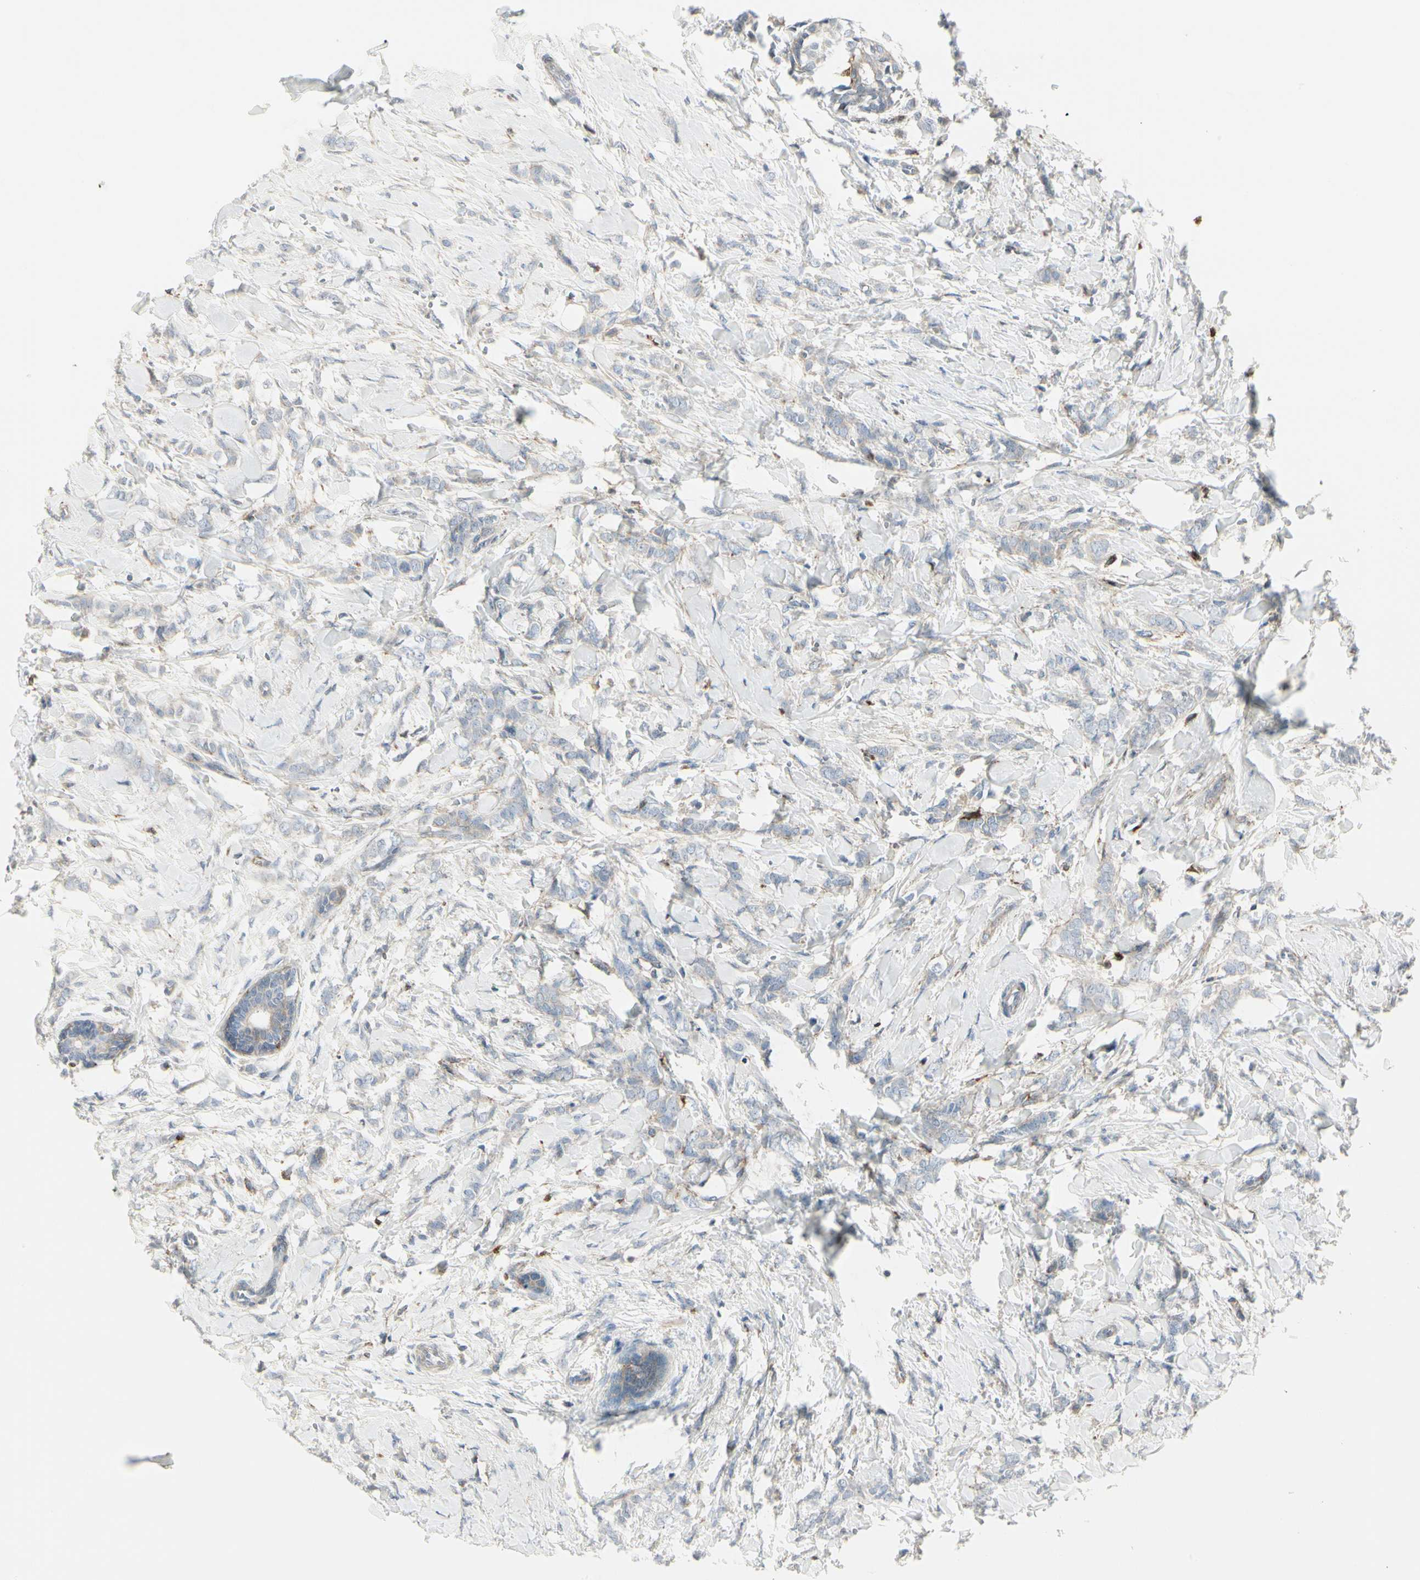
{"staining": {"intensity": "weak", "quantity": "<25%", "location": "cytoplasmic/membranous"}, "tissue": "breast cancer", "cell_type": "Tumor cells", "image_type": "cancer", "snomed": [{"axis": "morphology", "description": "Lobular carcinoma, in situ"}, {"axis": "morphology", "description": "Lobular carcinoma"}, {"axis": "topography", "description": "Breast"}], "caption": "Immunohistochemistry (IHC) of human breast cancer demonstrates no expression in tumor cells.", "gene": "ATP6V1B2", "patient": {"sex": "female", "age": 41}}